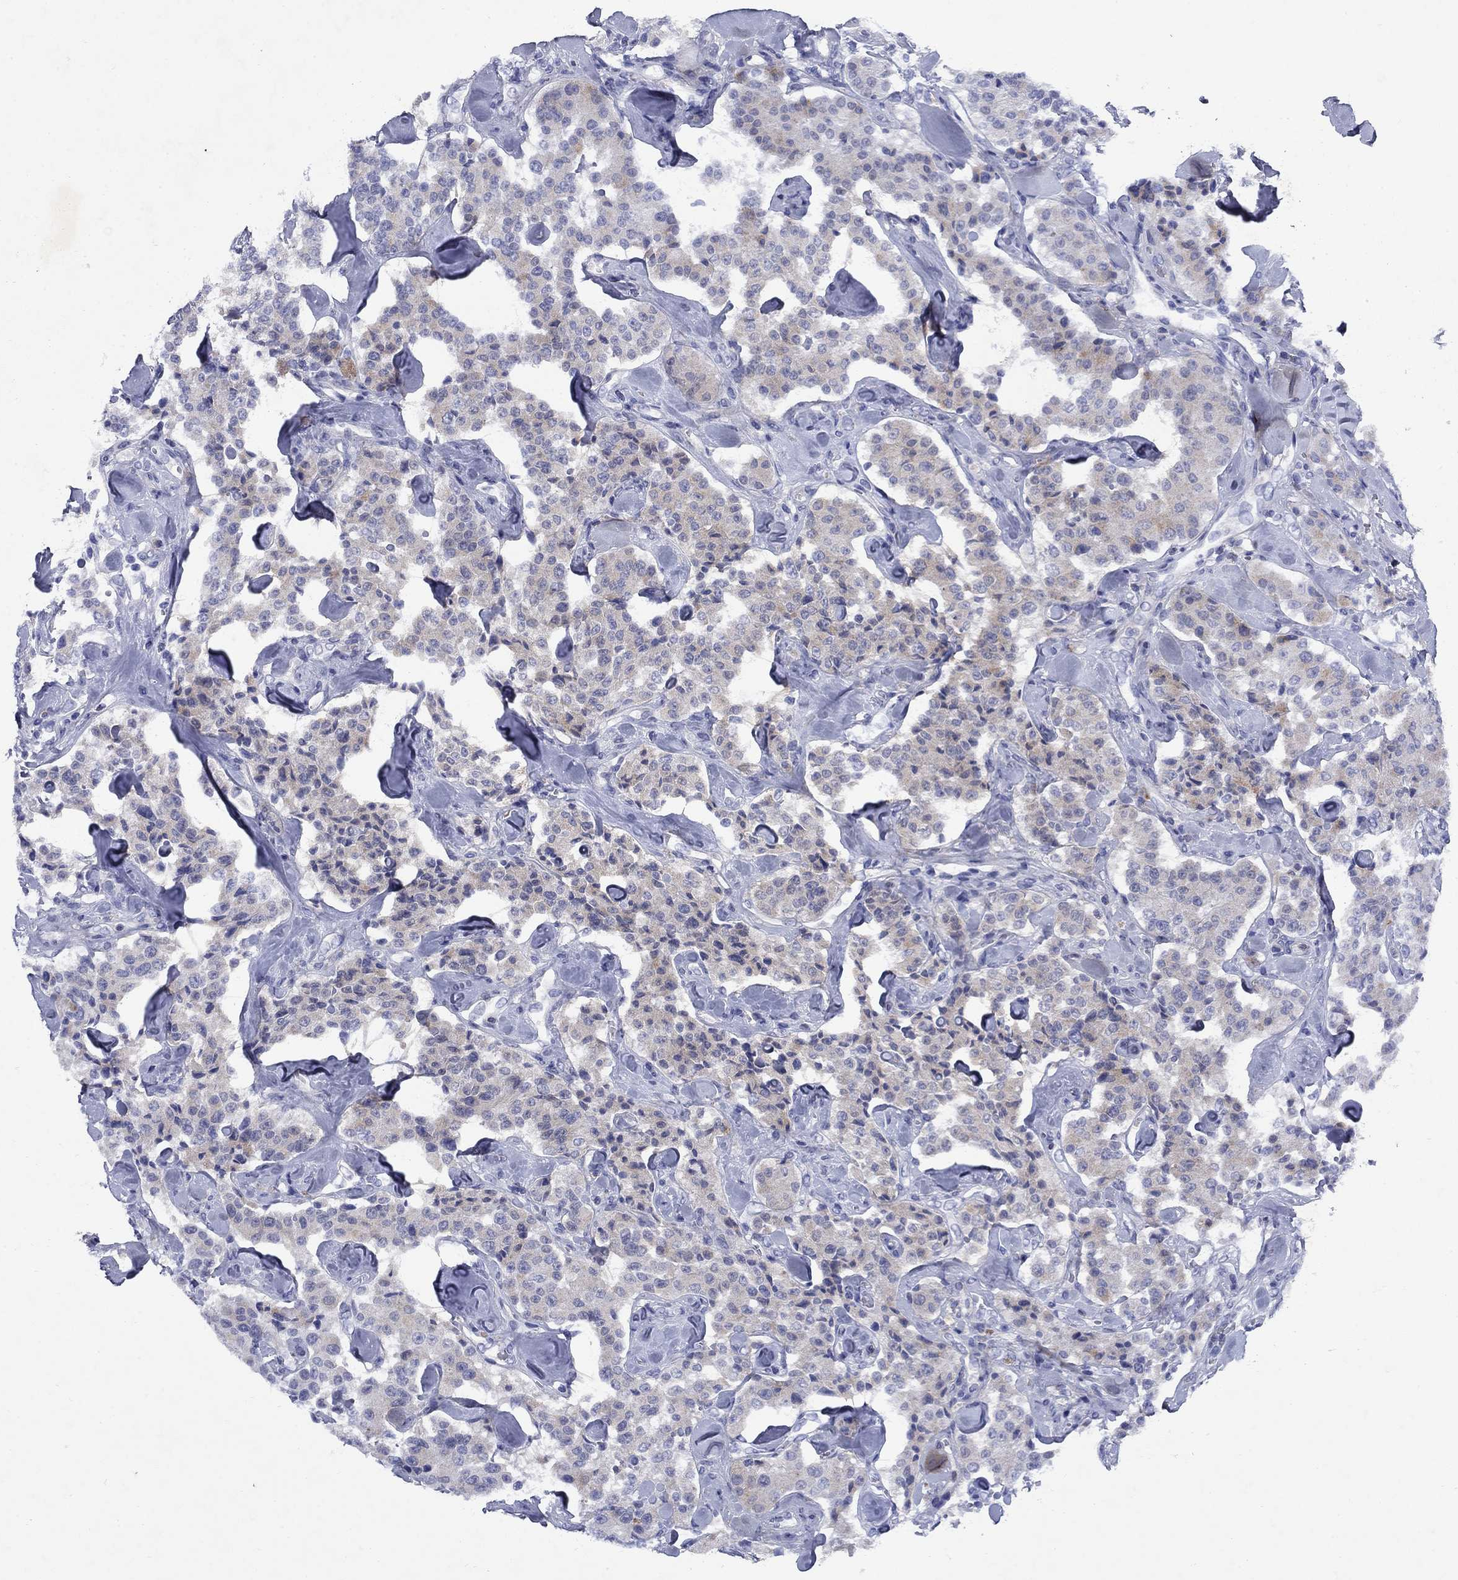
{"staining": {"intensity": "negative", "quantity": "none", "location": "none"}, "tissue": "carcinoid", "cell_type": "Tumor cells", "image_type": "cancer", "snomed": [{"axis": "morphology", "description": "Carcinoid, malignant, NOS"}, {"axis": "topography", "description": "Pancreas"}], "caption": "This photomicrograph is of carcinoid stained with IHC to label a protein in brown with the nuclei are counter-stained blue. There is no positivity in tumor cells. Nuclei are stained in blue.", "gene": "STAB2", "patient": {"sex": "male", "age": 41}}